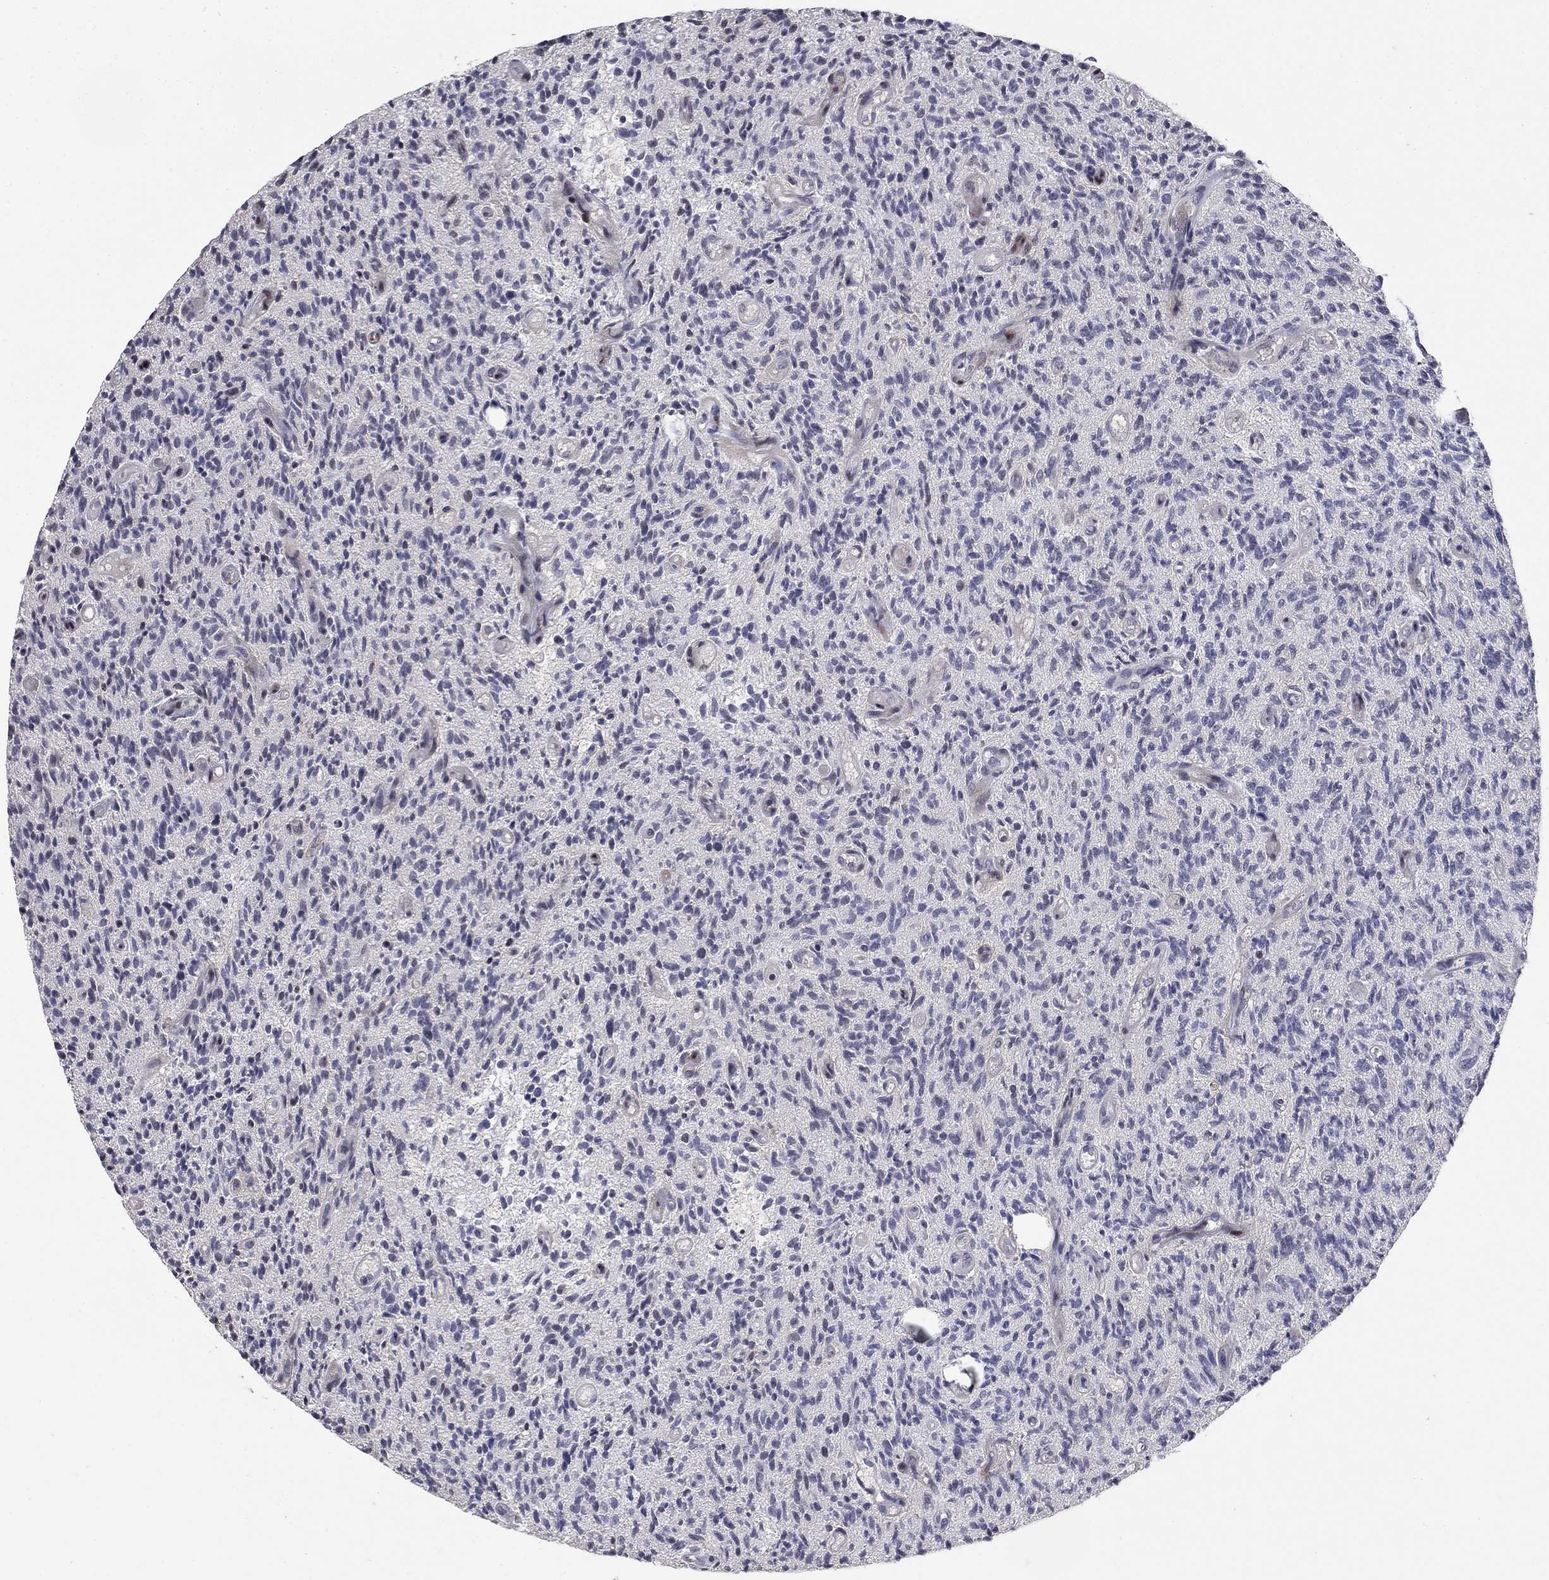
{"staining": {"intensity": "negative", "quantity": "none", "location": "none"}, "tissue": "glioma", "cell_type": "Tumor cells", "image_type": "cancer", "snomed": [{"axis": "morphology", "description": "Glioma, malignant, High grade"}, {"axis": "topography", "description": "Brain"}], "caption": "DAB (3,3'-diaminobenzidine) immunohistochemical staining of glioma demonstrates no significant positivity in tumor cells.", "gene": "LPCAT4", "patient": {"sex": "male", "age": 64}}